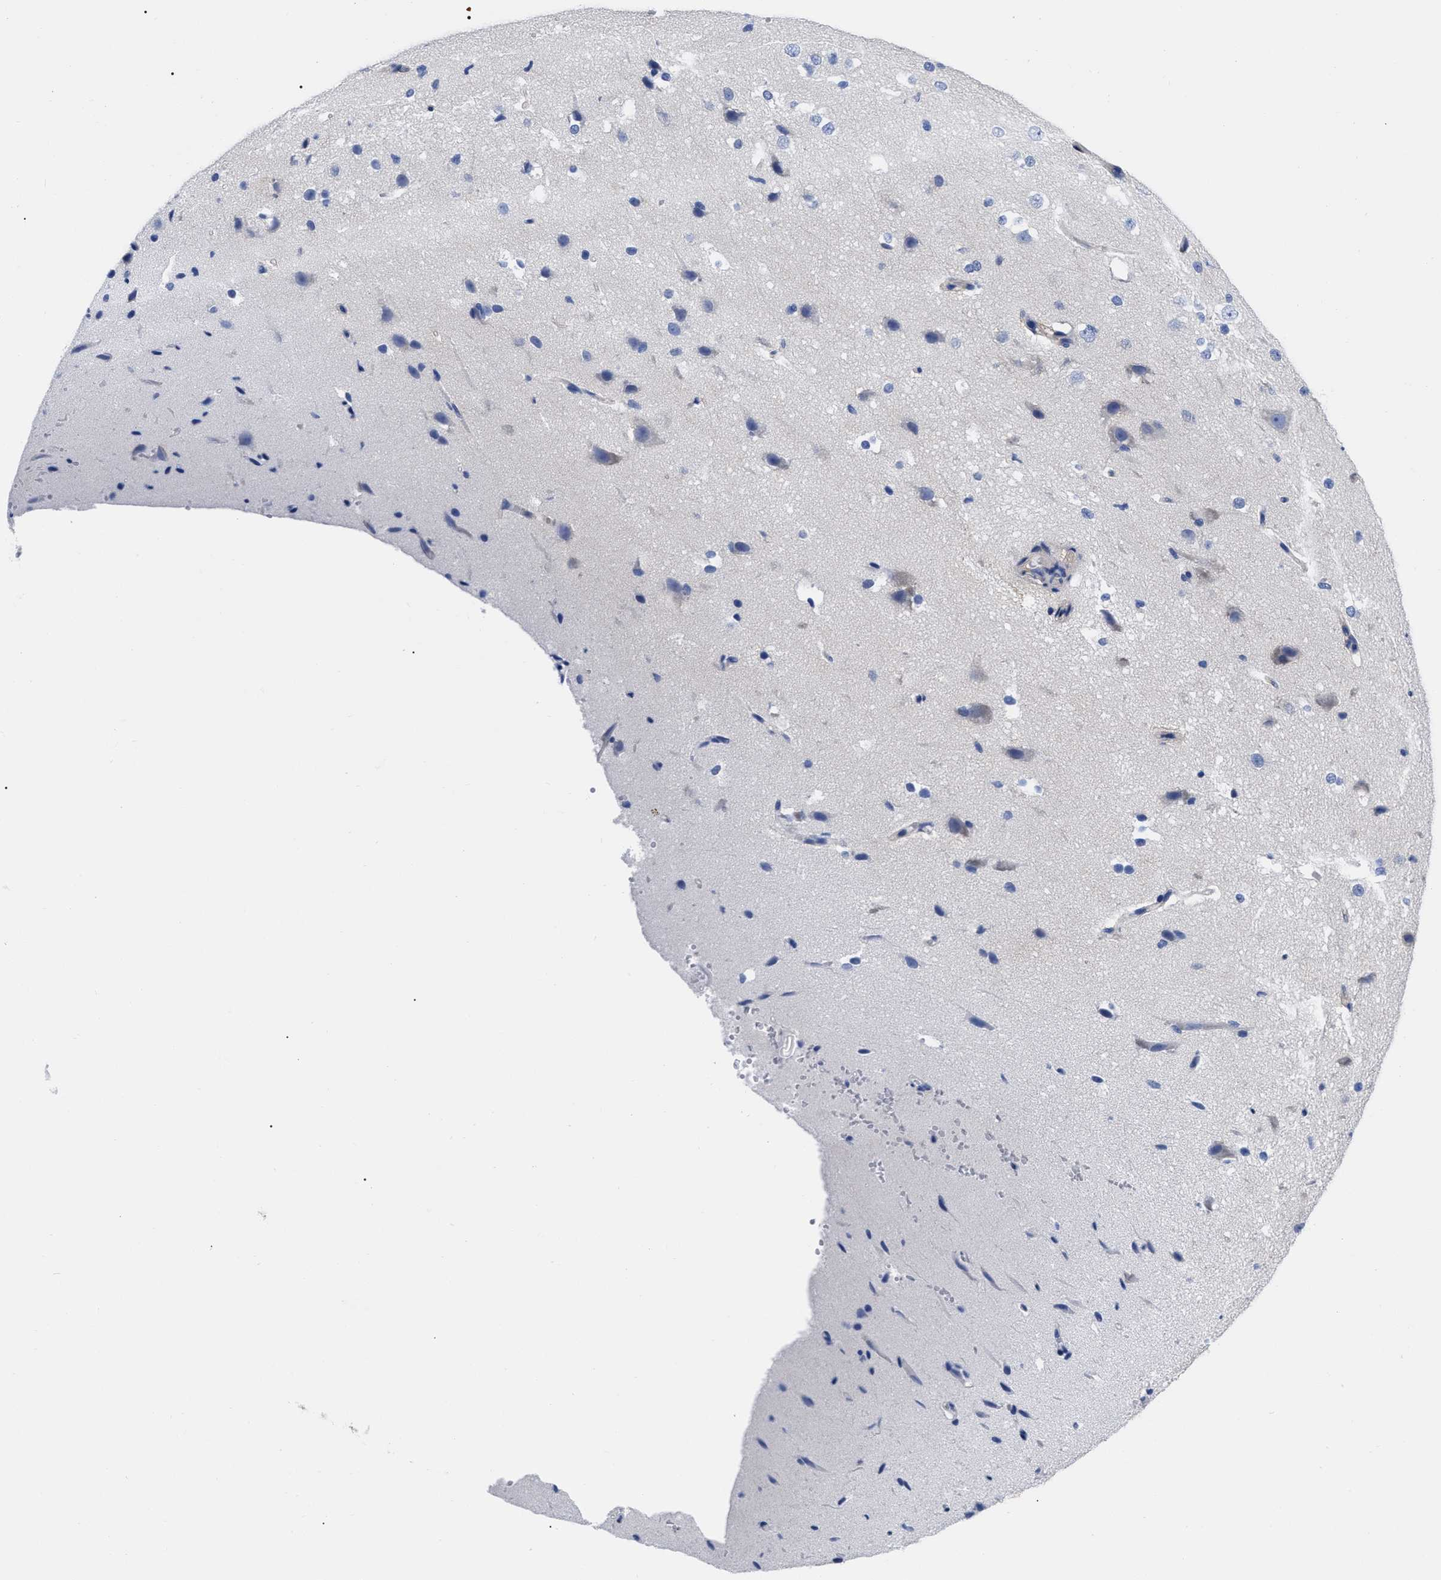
{"staining": {"intensity": "negative", "quantity": "none", "location": "none"}, "tissue": "cerebral cortex", "cell_type": "Endothelial cells", "image_type": "normal", "snomed": [{"axis": "morphology", "description": "Normal tissue, NOS"}, {"axis": "morphology", "description": "Developmental malformation"}, {"axis": "topography", "description": "Cerebral cortex"}], "caption": "Cerebral cortex stained for a protein using immunohistochemistry reveals no positivity endothelial cells.", "gene": "RBKS", "patient": {"sex": "female", "age": 30}}